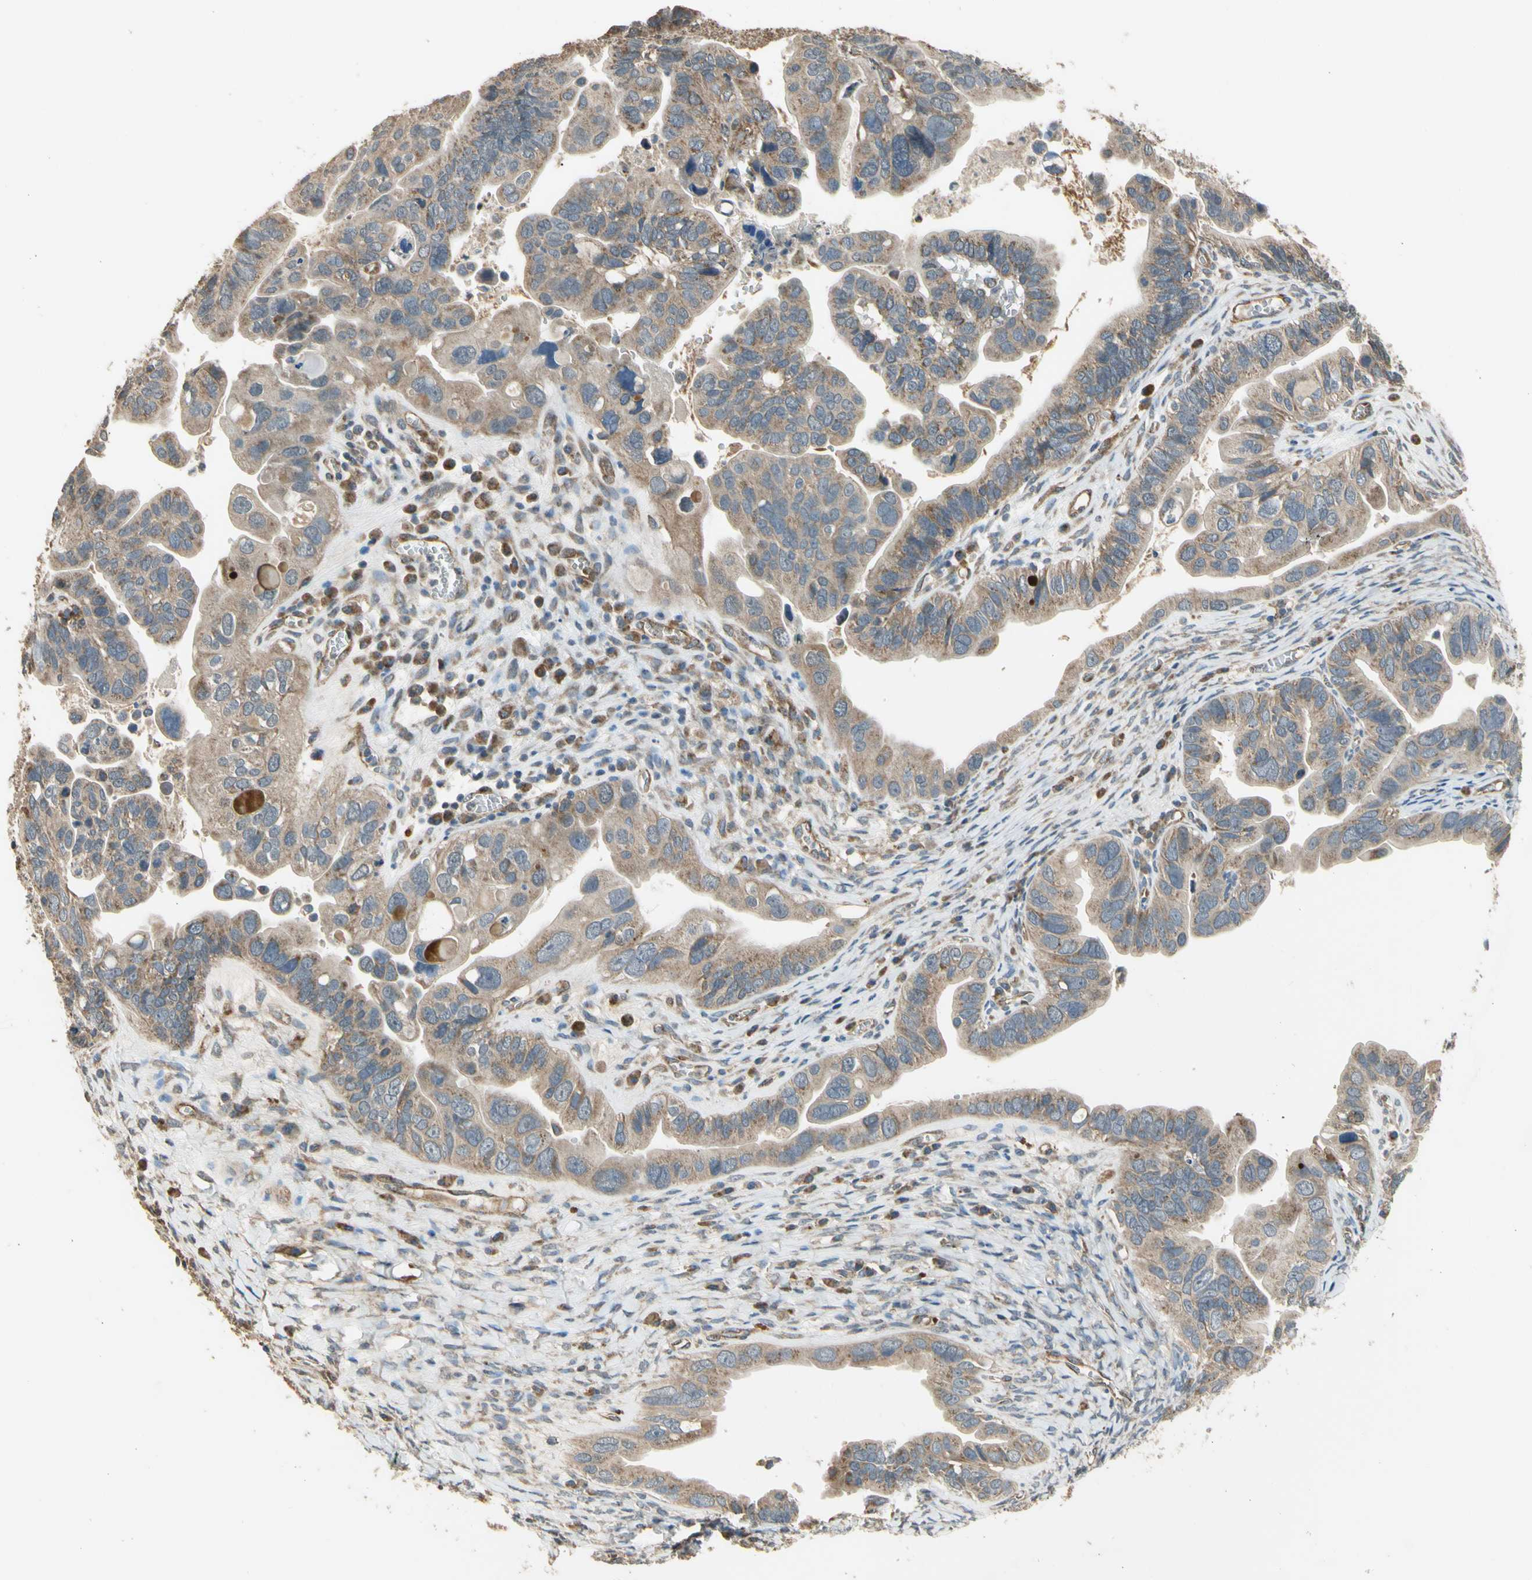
{"staining": {"intensity": "moderate", "quantity": ">75%", "location": "cytoplasmic/membranous"}, "tissue": "ovarian cancer", "cell_type": "Tumor cells", "image_type": "cancer", "snomed": [{"axis": "morphology", "description": "Cystadenocarcinoma, serous, NOS"}, {"axis": "topography", "description": "Ovary"}], "caption": "Ovarian serous cystadenocarcinoma stained for a protein exhibits moderate cytoplasmic/membranous positivity in tumor cells. The staining was performed using DAB (3,3'-diaminobenzidine) to visualize the protein expression in brown, while the nuclei were stained in blue with hematoxylin (Magnification: 20x).", "gene": "EFNB2", "patient": {"sex": "female", "age": 56}}